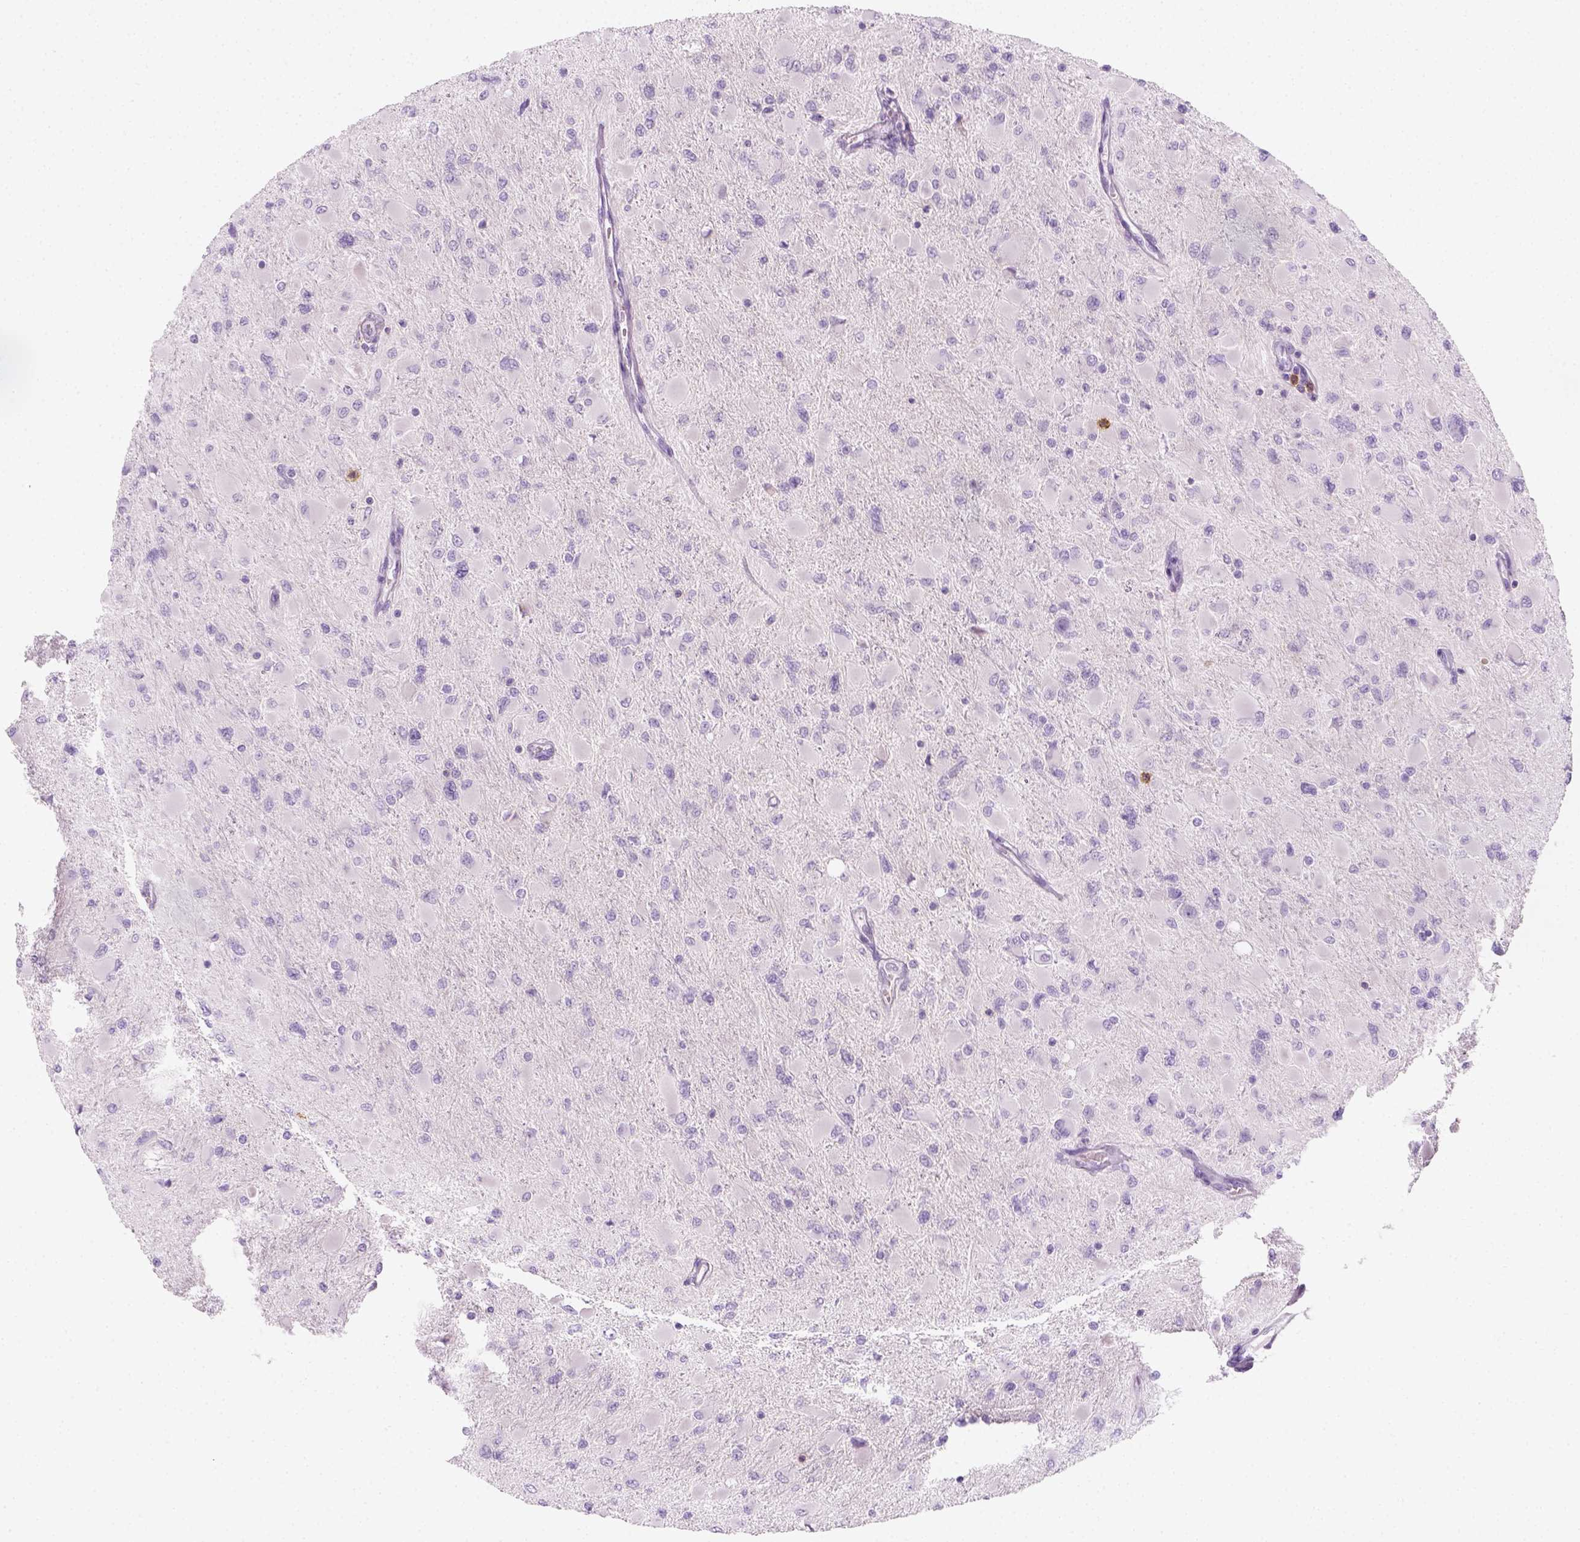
{"staining": {"intensity": "negative", "quantity": "none", "location": "none"}, "tissue": "glioma", "cell_type": "Tumor cells", "image_type": "cancer", "snomed": [{"axis": "morphology", "description": "Glioma, malignant, High grade"}, {"axis": "topography", "description": "Cerebral cortex"}], "caption": "Immunohistochemistry of human glioma shows no staining in tumor cells. The staining is performed using DAB (3,3'-diaminobenzidine) brown chromogen with nuclei counter-stained in using hematoxylin.", "gene": "AQP3", "patient": {"sex": "female", "age": 36}}